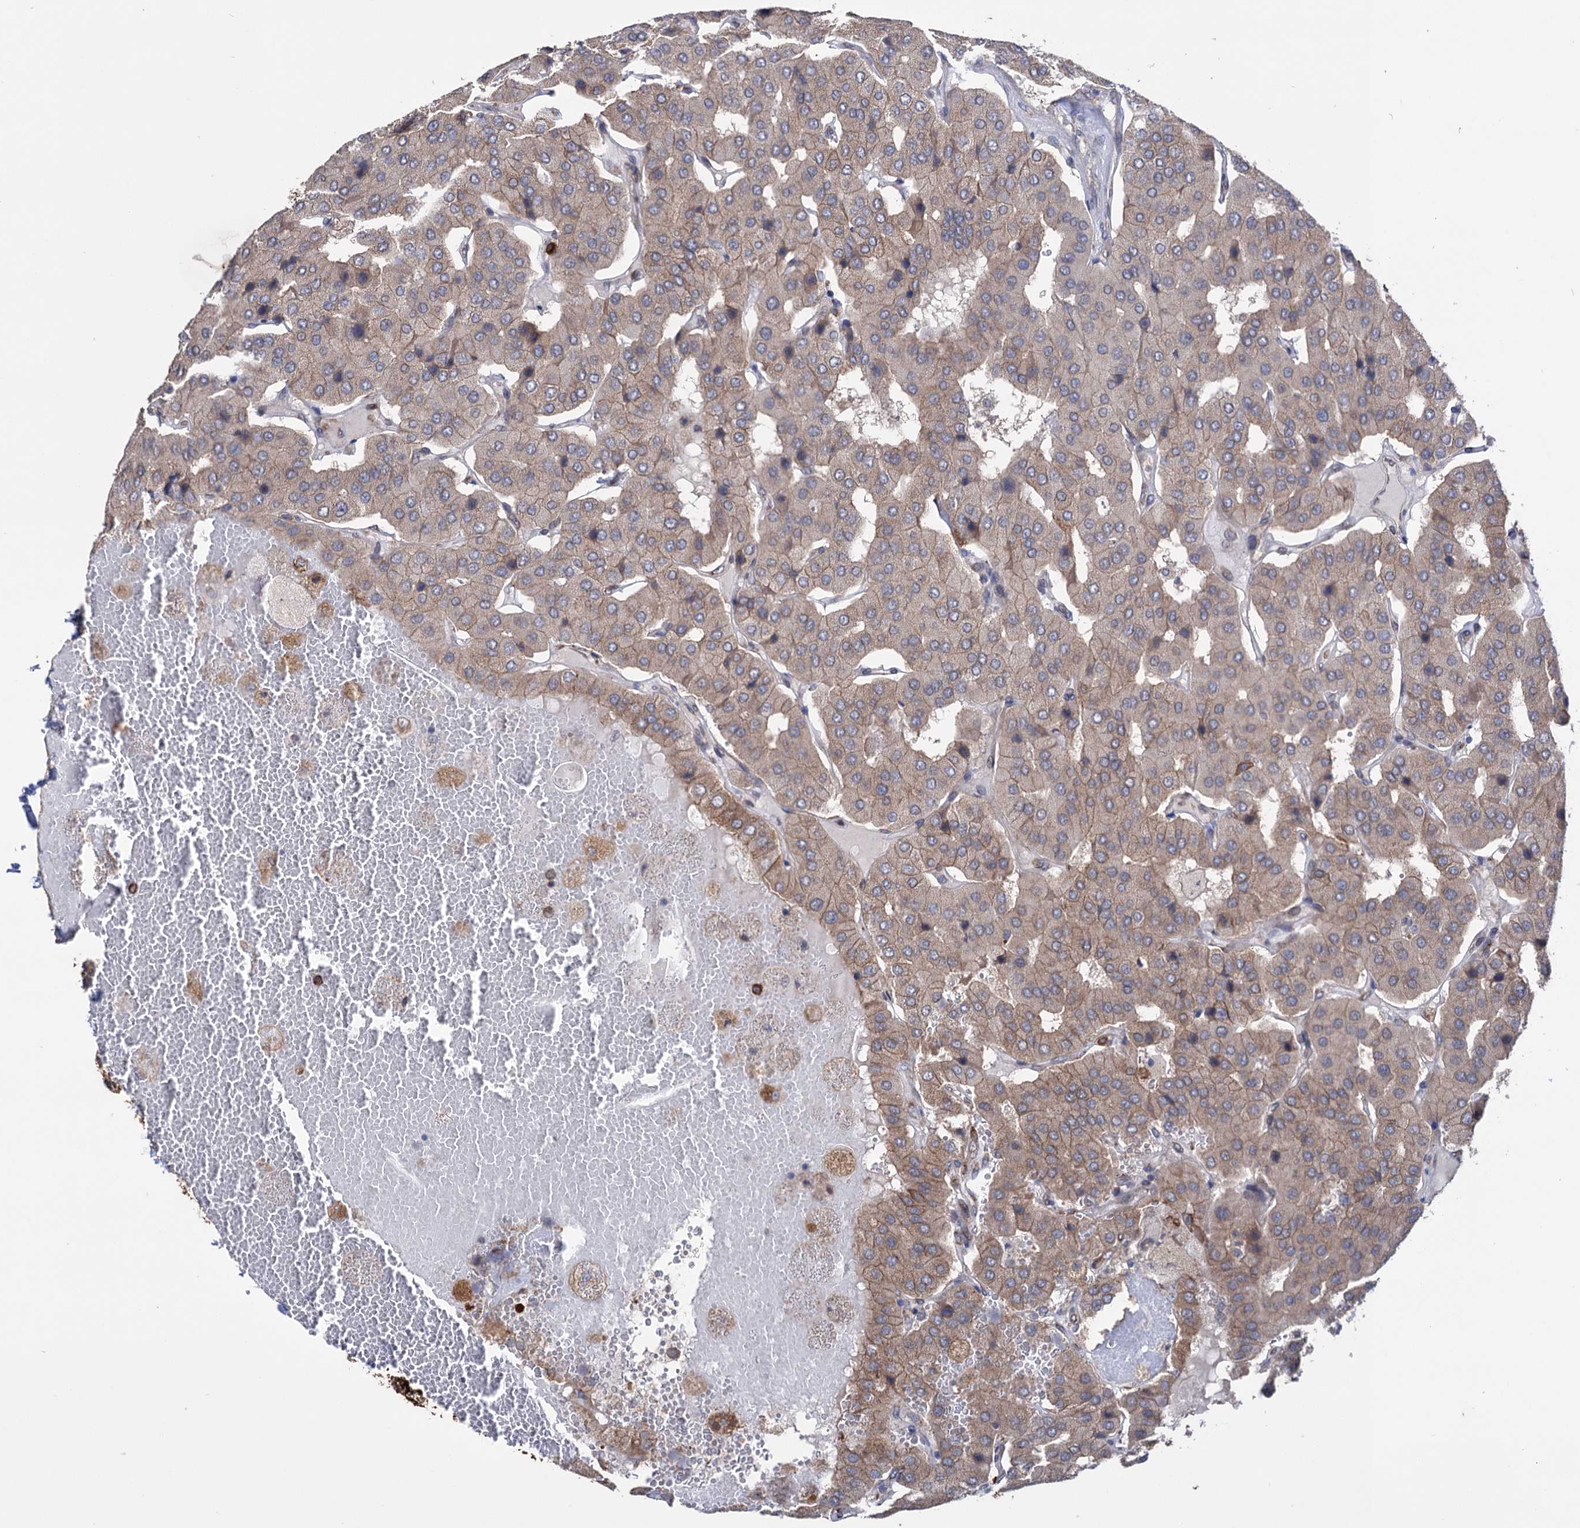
{"staining": {"intensity": "weak", "quantity": ">75%", "location": "cytoplasmic/membranous"}, "tissue": "parathyroid gland", "cell_type": "Glandular cells", "image_type": "normal", "snomed": [{"axis": "morphology", "description": "Normal tissue, NOS"}, {"axis": "morphology", "description": "Adenoma, NOS"}, {"axis": "topography", "description": "Parathyroid gland"}], "caption": "Parathyroid gland stained with immunohistochemistry (IHC) demonstrates weak cytoplasmic/membranous expression in approximately >75% of glandular cells.", "gene": "CDAN1", "patient": {"sex": "female", "age": 86}}